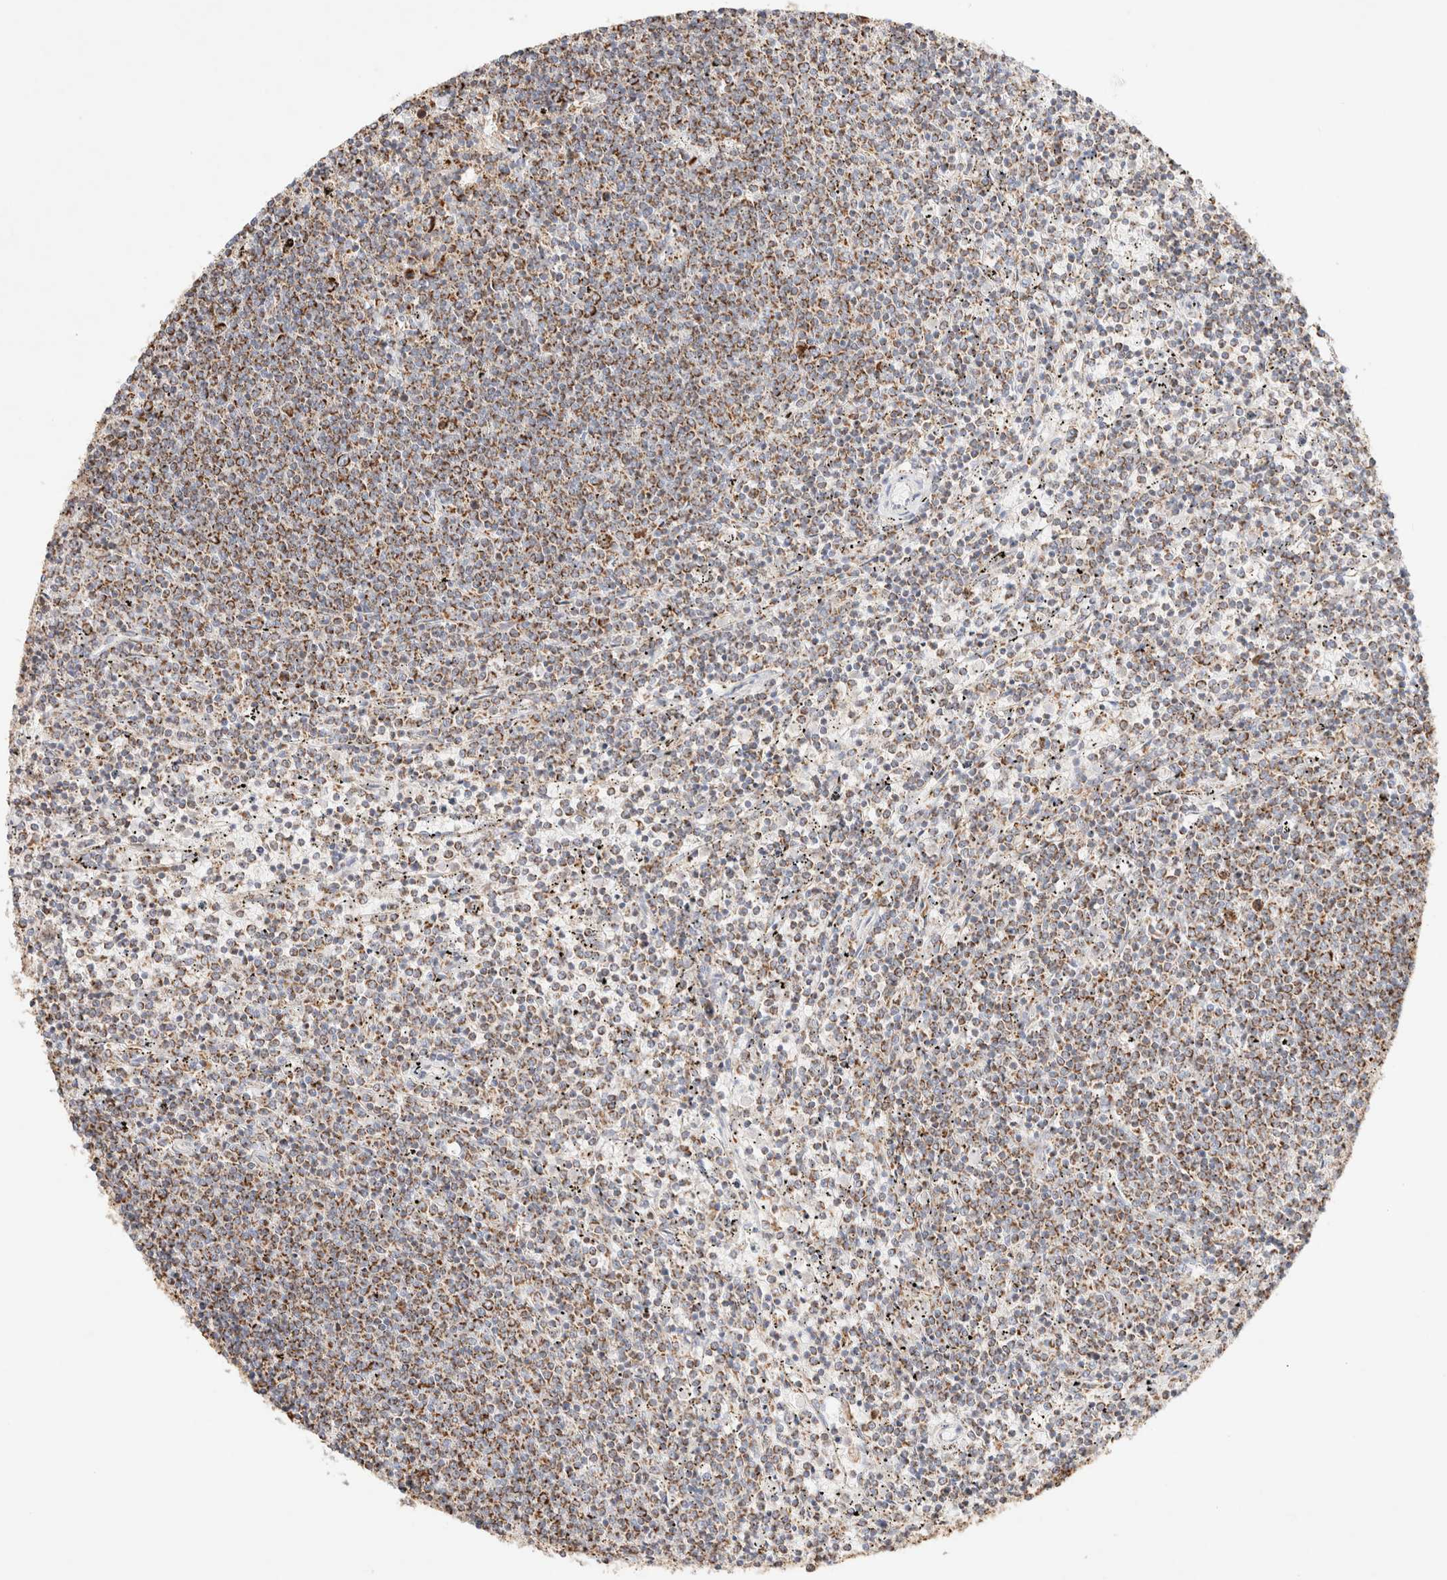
{"staining": {"intensity": "weak", "quantity": ">75%", "location": "cytoplasmic/membranous"}, "tissue": "lymphoma", "cell_type": "Tumor cells", "image_type": "cancer", "snomed": [{"axis": "morphology", "description": "Malignant lymphoma, non-Hodgkin's type, Low grade"}, {"axis": "topography", "description": "Spleen"}], "caption": "Low-grade malignant lymphoma, non-Hodgkin's type stained with immunohistochemistry (IHC) shows weak cytoplasmic/membranous positivity in about >75% of tumor cells.", "gene": "PHB2", "patient": {"sex": "female", "age": 50}}